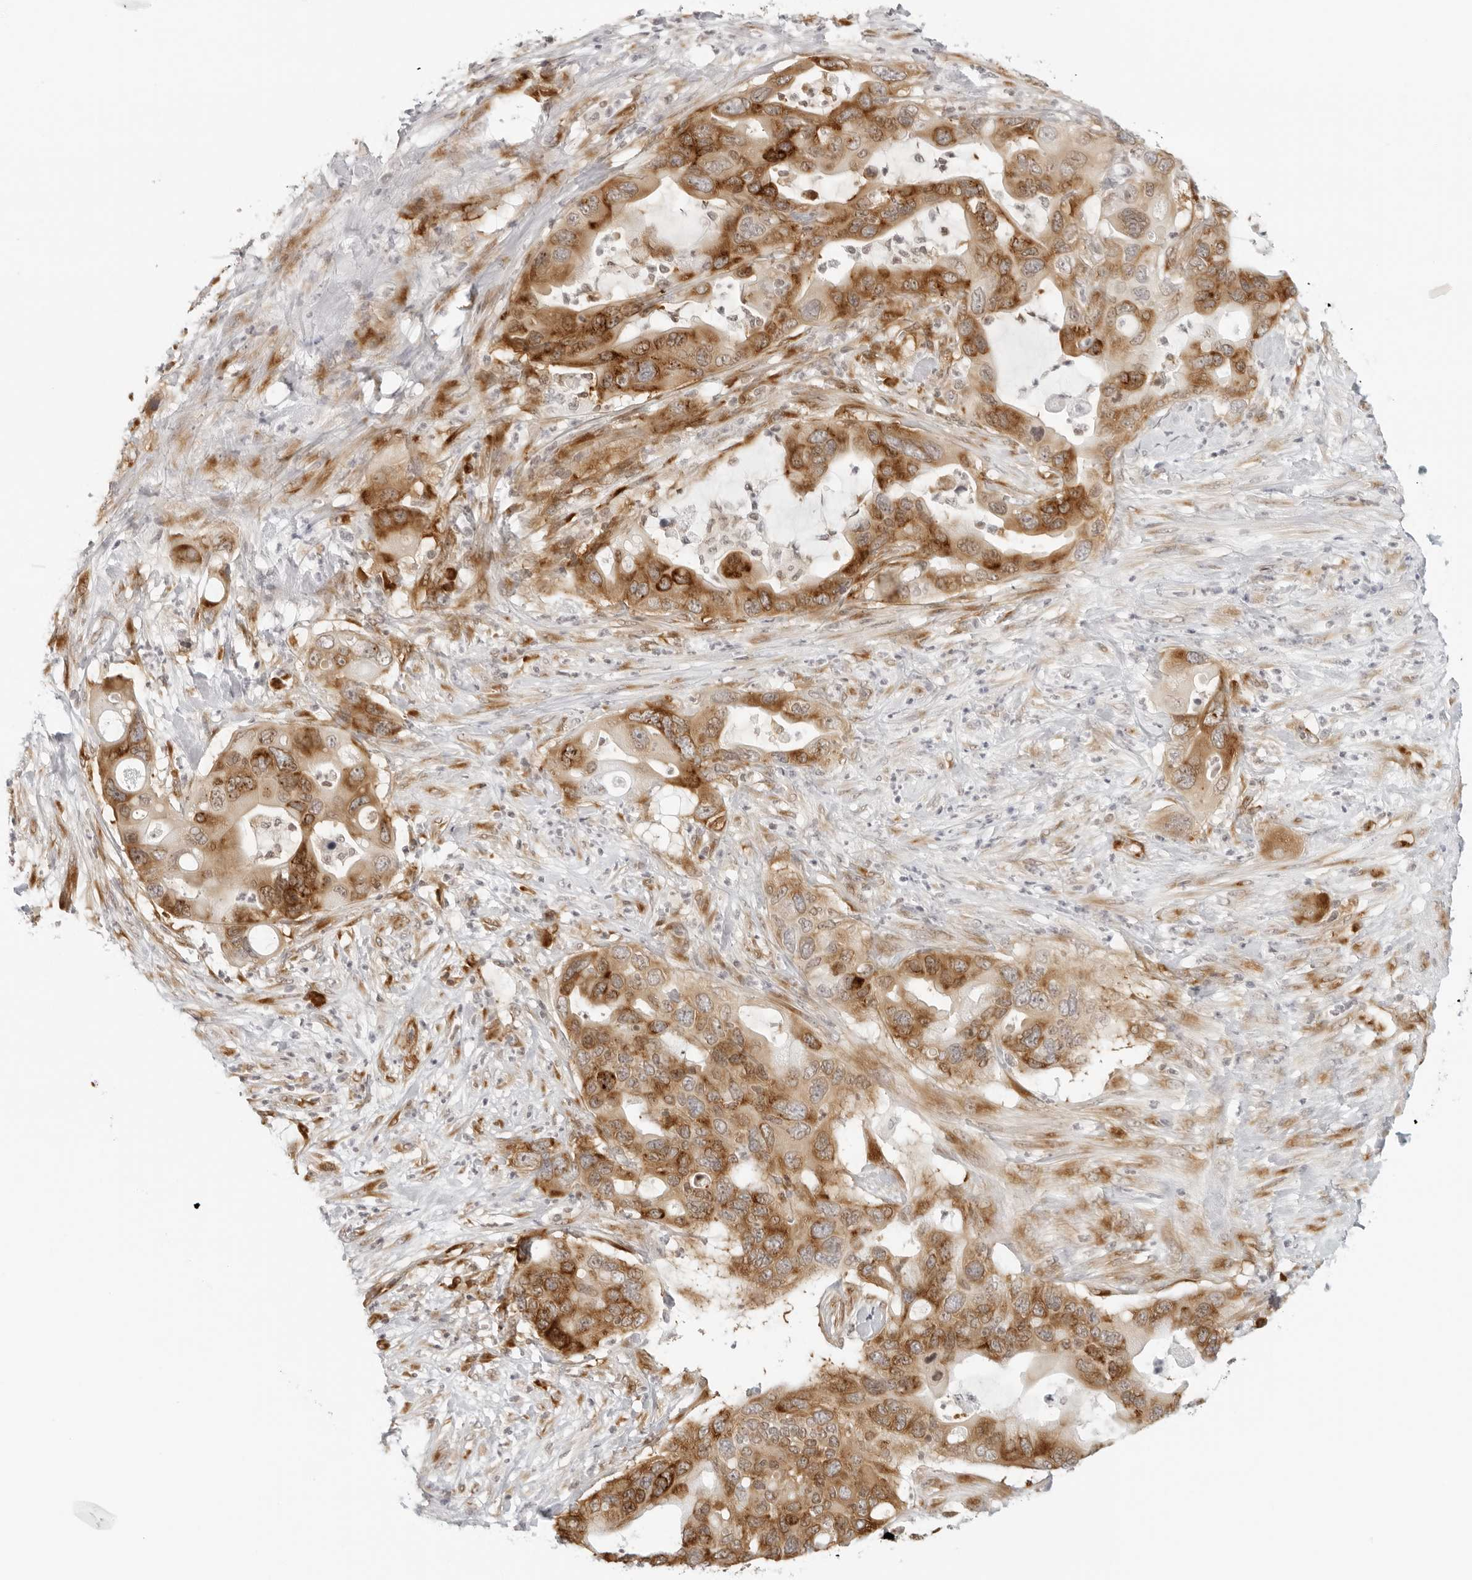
{"staining": {"intensity": "moderate", "quantity": ">75%", "location": "cytoplasmic/membranous"}, "tissue": "pancreatic cancer", "cell_type": "Tumor cells", "image_type": "cancer", "snomed": [{"axis": "morphology", "description": "Adenocarcinoma, NOS"}, {"axis": "topography", "description": "Pancreas"}], "caption": "An image of pancreatic cancer (adenocarcinoma) stained for a protein displays moderate cytoplasmic/membranous brown staining in tumor cells.", "gene": "EIF4G1", "patient": {"sex": "female", "age": 71}}